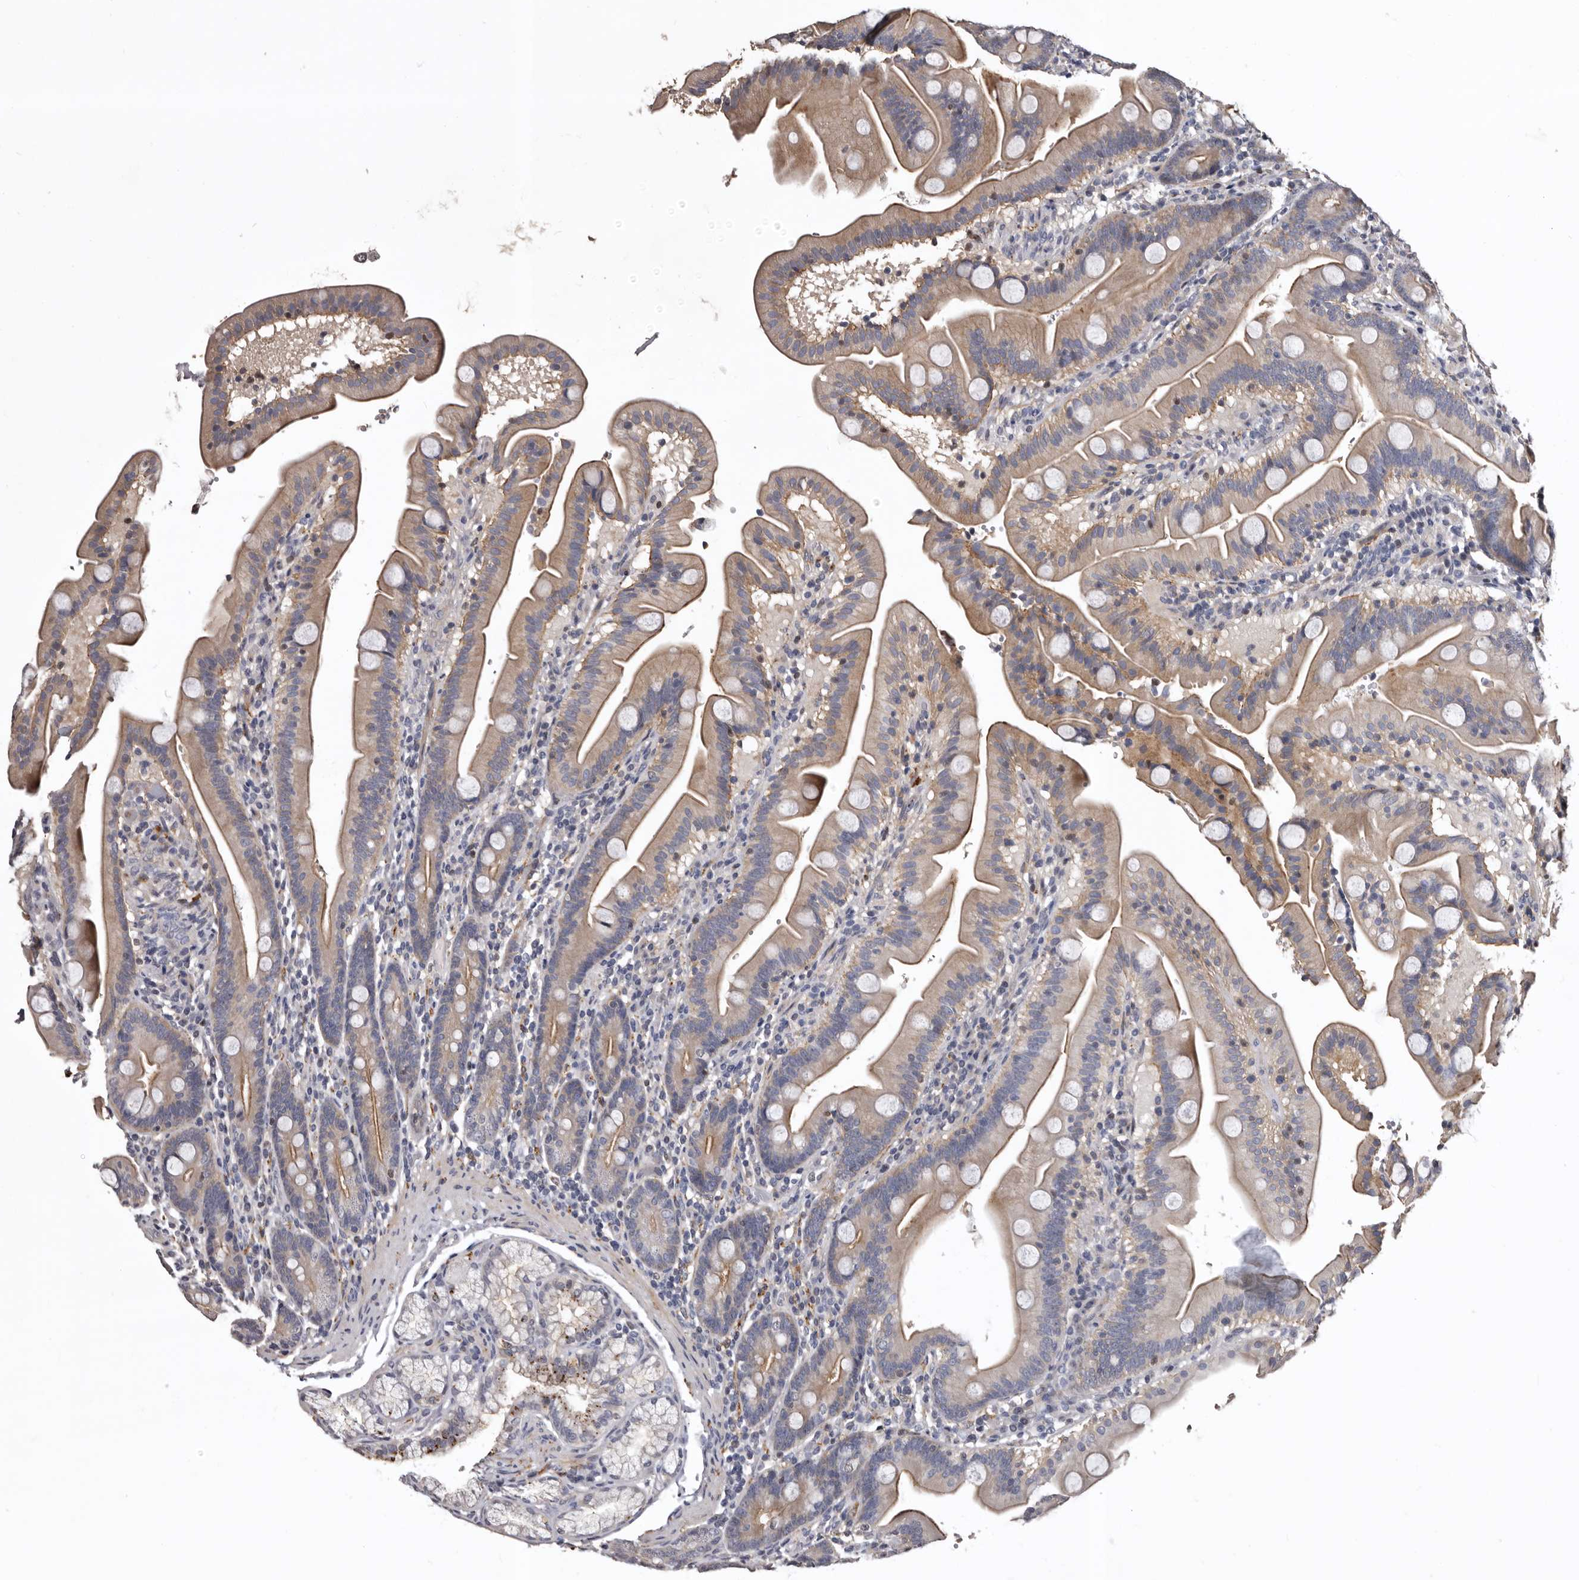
{"staining": {"intensity": "weak", "quantity": "25%-75%", "location": "cytoplasmic/membranous"}, "tissue": "duodenum", "cell_type": "Glandular cells", "image_type": "normal", "snomed": [{"axis": "morphology", "description": "Normal tissue, NOS"}, {"axis": "topography", "description": "Duodenum"}], "caption": "This micrograph shows immunohistochemistry (IHC) staining of normal human duodenum, with low weak cytoplasmic/membranous expression in about 25%-75% of glandular cells.", "gene": "SLC10A4", "patient": {"sex": "male", "age": 54}}